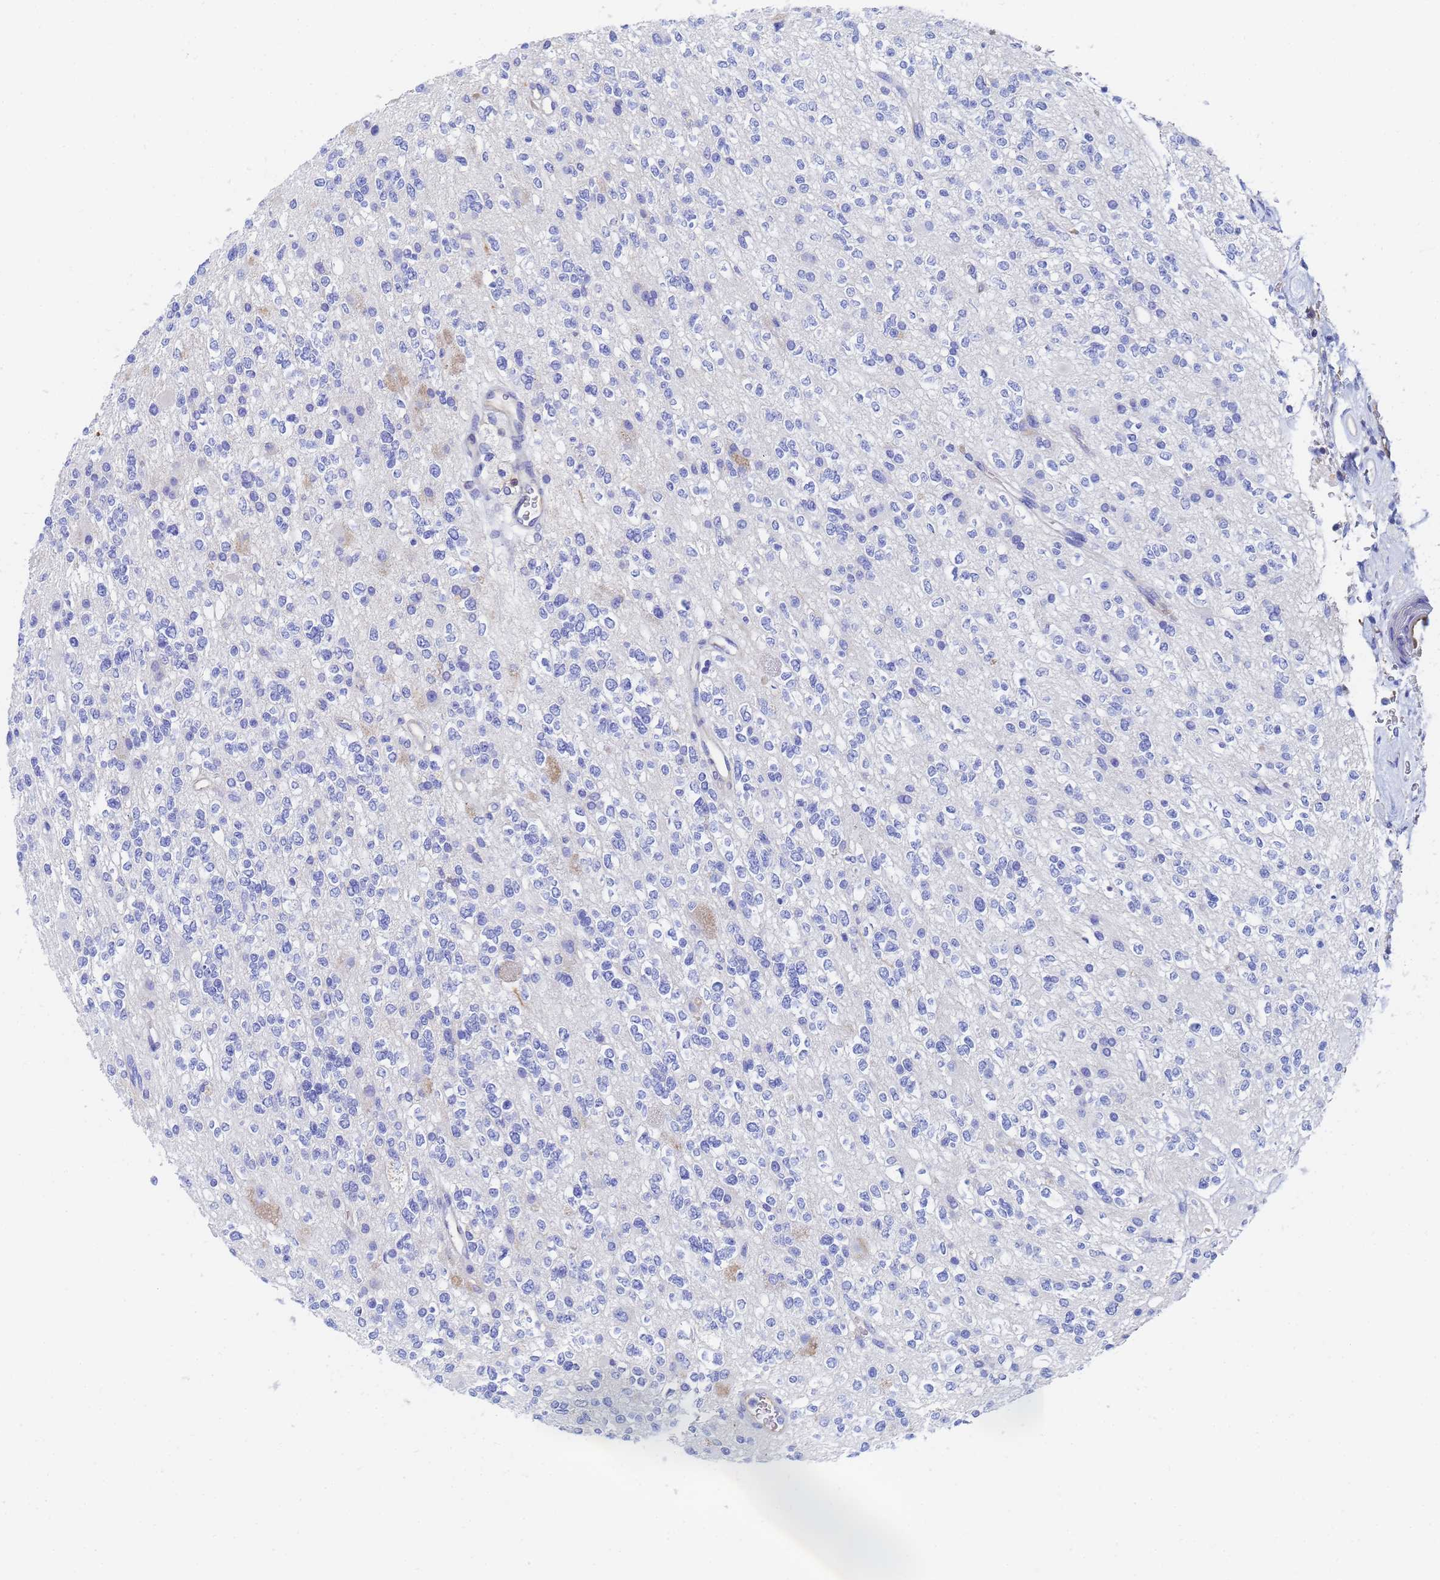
{"staining": {"intensity": "negative", "quantity": "none", "location": "none"}, "tissue": "glioma", "cell_type": "Tumor cells", "image_type": "cancer", "snomed": [{"axis": "morphology", "description": "Glioma, malignant, High grade"}, {"axis": "topography", "description": "Brain"}], "caption": "This is an immunohistochemistry micrograph of human glioma. There is no expression in tumor cells.", "gene": "GCHFR", "patient": {"sex": "male", "age": 34}}